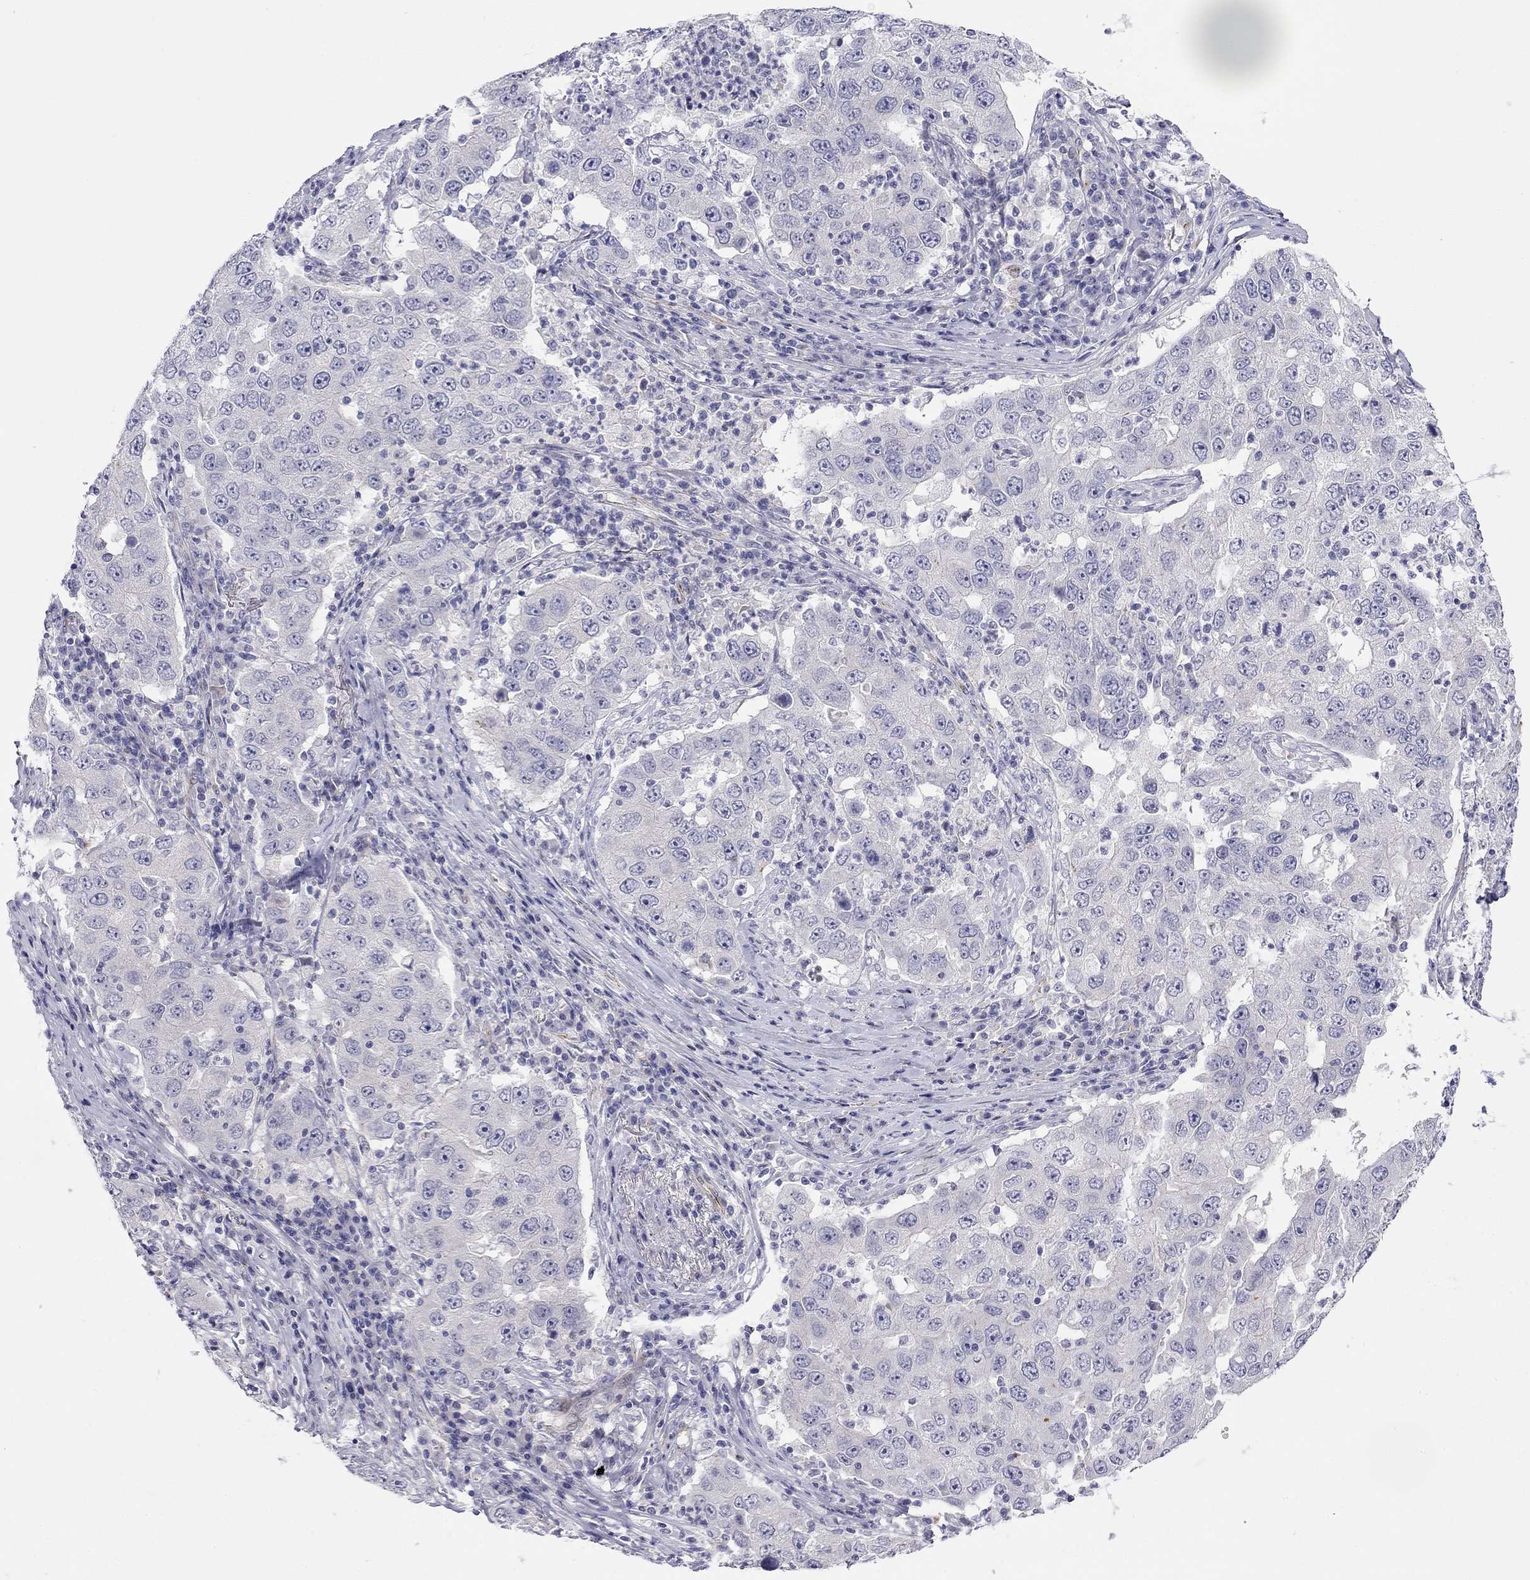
{"staining": {"intensity": "negative", "quantity": "none", "location": "none"}, "tissue": "lung cancer", "cell_type": "Tumor cells", "image_type": "cancer", "snomed": [{"axis": "morphology", "description": "Adenocarcinoma, NOS"}, {"axis": "topography", "description": "Lung"}], "caption": "The immunohistochemistry (IHC) photomicrograph has no significant staining in tumor cells of lung adenocarcinoma tissue.", "gene": "RTL1", "patient": {"sex": "male", "age": 73}}